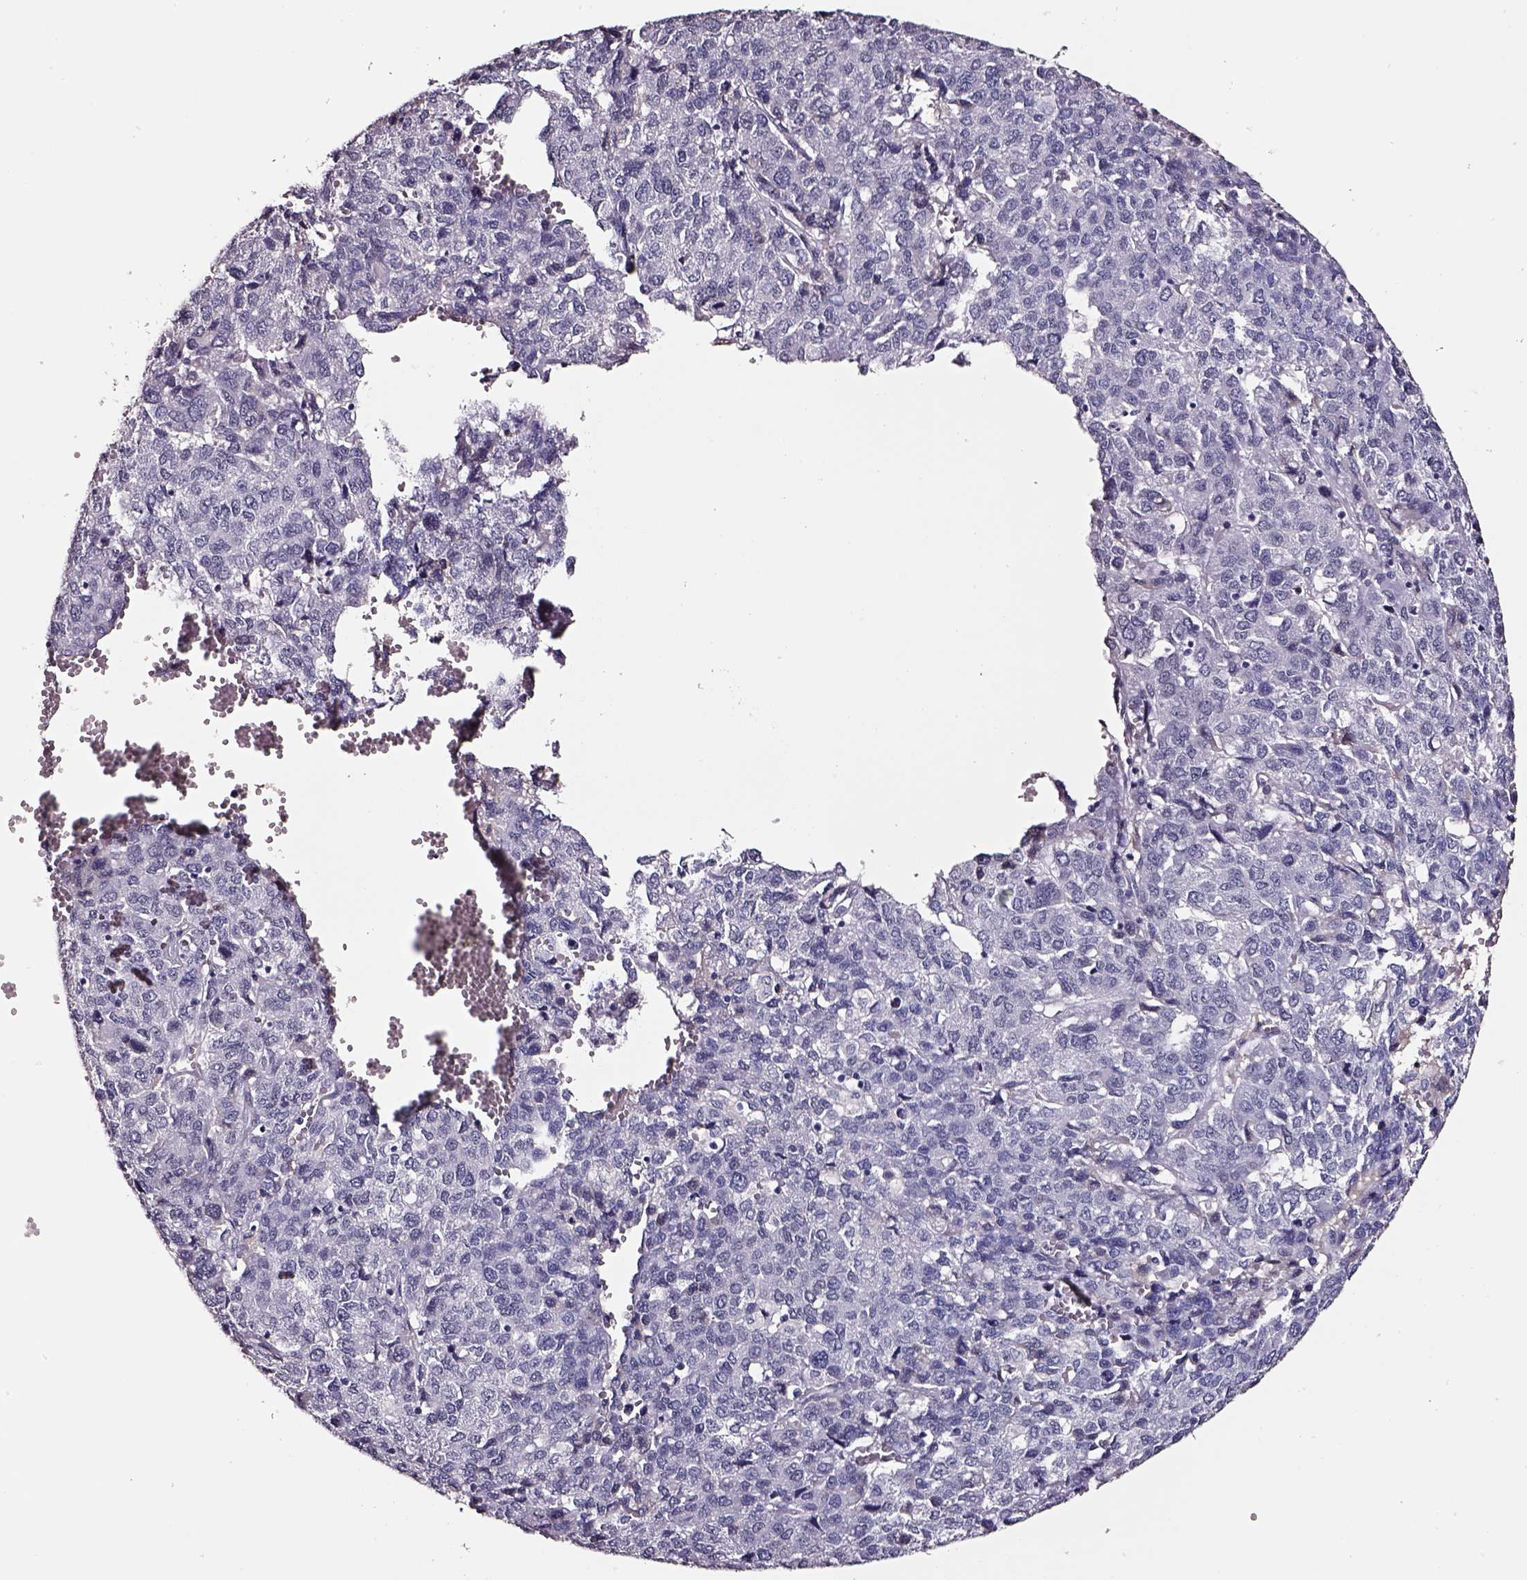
{"staining": {"intensity": "negative", "quantity": "none", "location": "none"}, "tissue": "liver cancer", "cell_type": "Tumor cells", "image_type": "cancer", "snomed": [{"axis": "morphology", "description": "Carcinoma, Hepatocellular, NOS"}, {"axis": "topography", "description": "Liver"}], "caption": "There is no significant expression in tumor cells of liver hepatocellular carcinoma. Nuclei are stained in blue.", "gene": "SMIM17", "patient": {"sex": "male", "age": 69}}